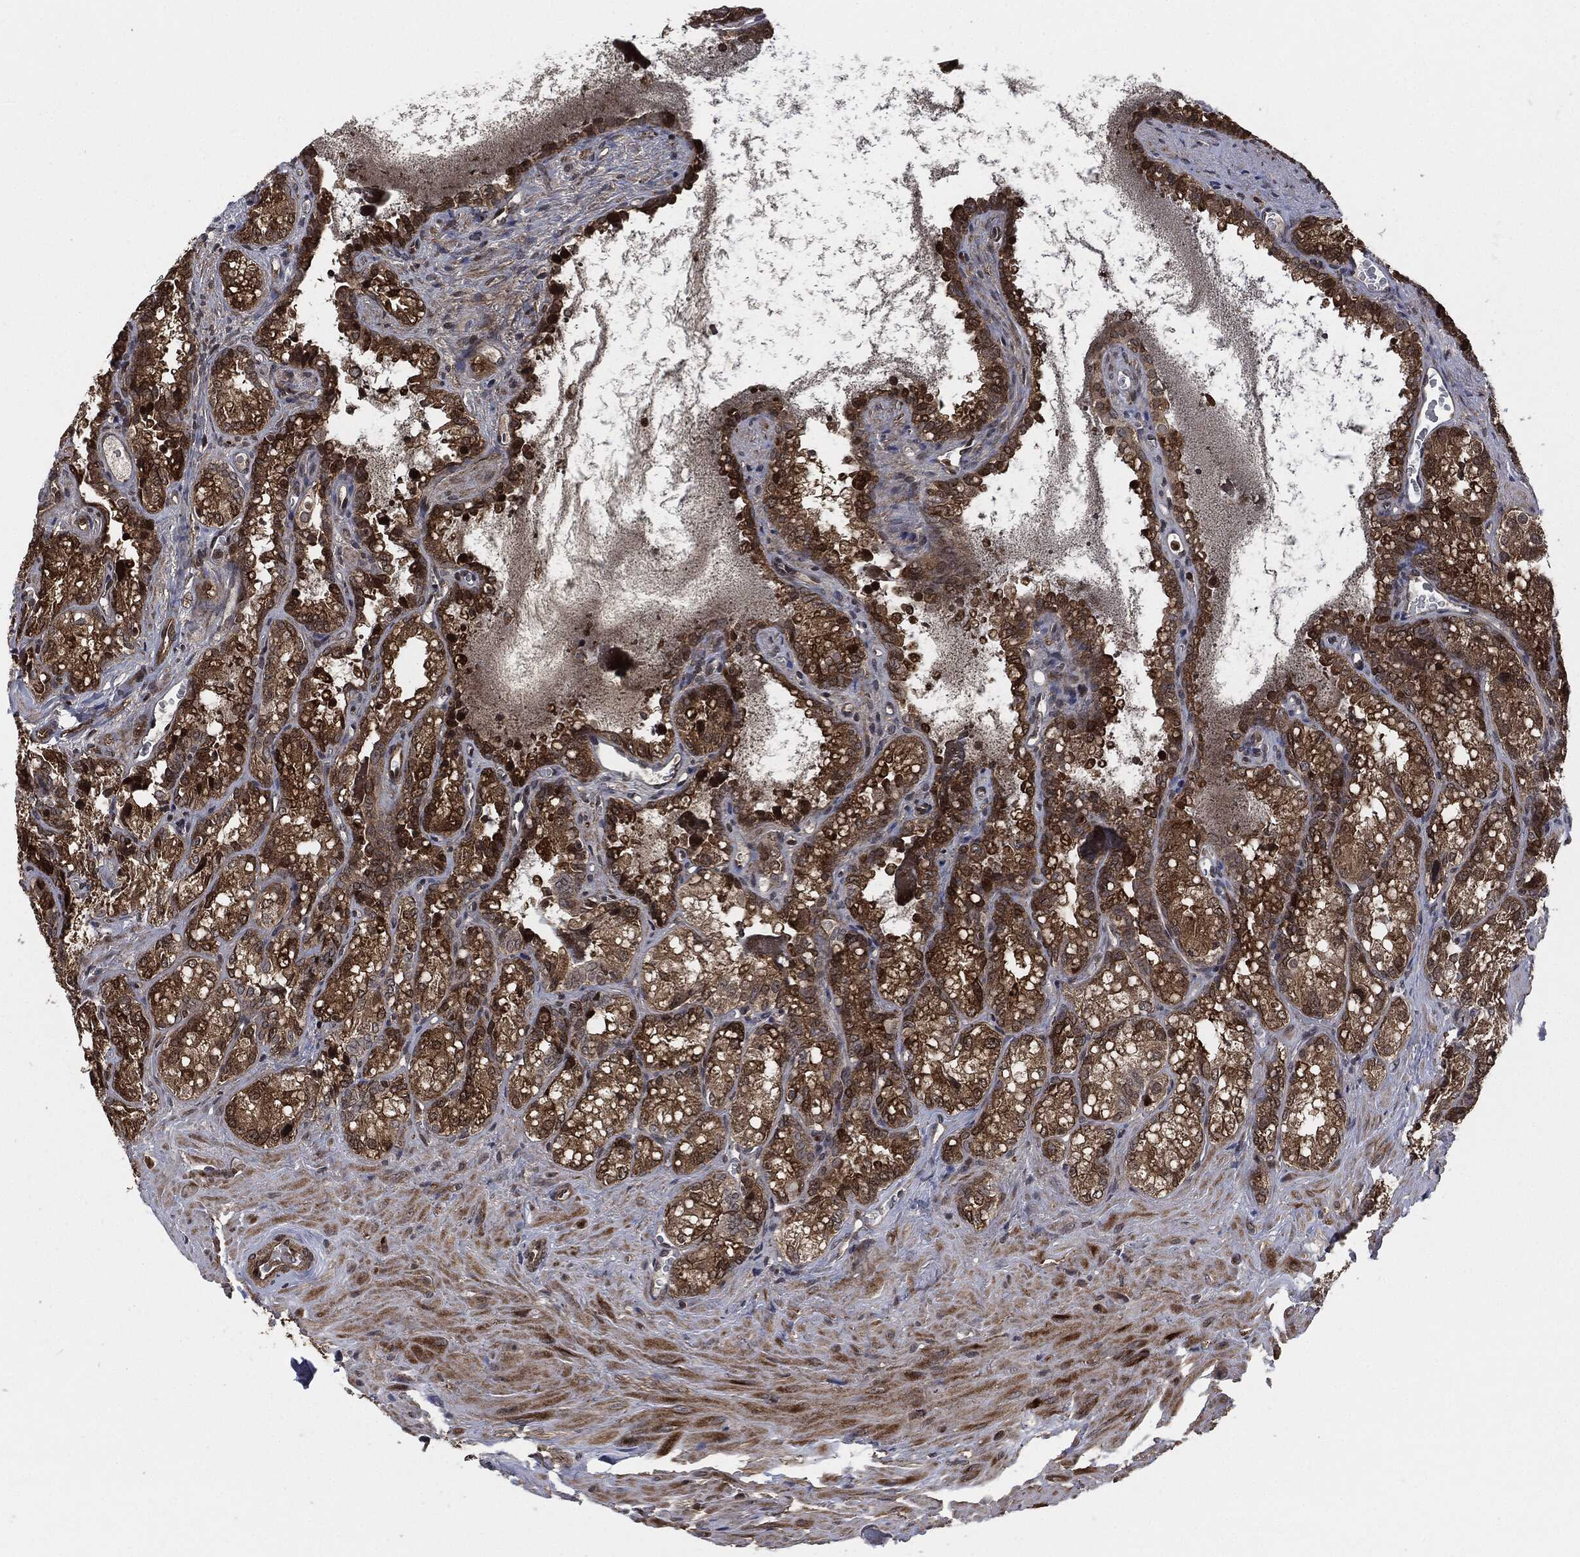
{"staining": {"intensity": "strong", "quantity": ">75%", "location": "cytoplasmic/membranous"}, "tissue": "seminal vesicle", "cell_type": "Glandular cells", "image_type": "normal", "snomed": [{"axis": "morphology", "description": "Normal tissue, NOS"}, {"axis": "topography", "description": "Seminal veicle"}], "caption": "High-power microscopy captured an immunohistochemistry (IHC) histopathology image of benign seminal vesicle, revealing strong cytoplasmic/membranous positivity in about >75% of glandular cells.", "gene": "HRAS", "patient": {"sex": "male", "age": 68}}